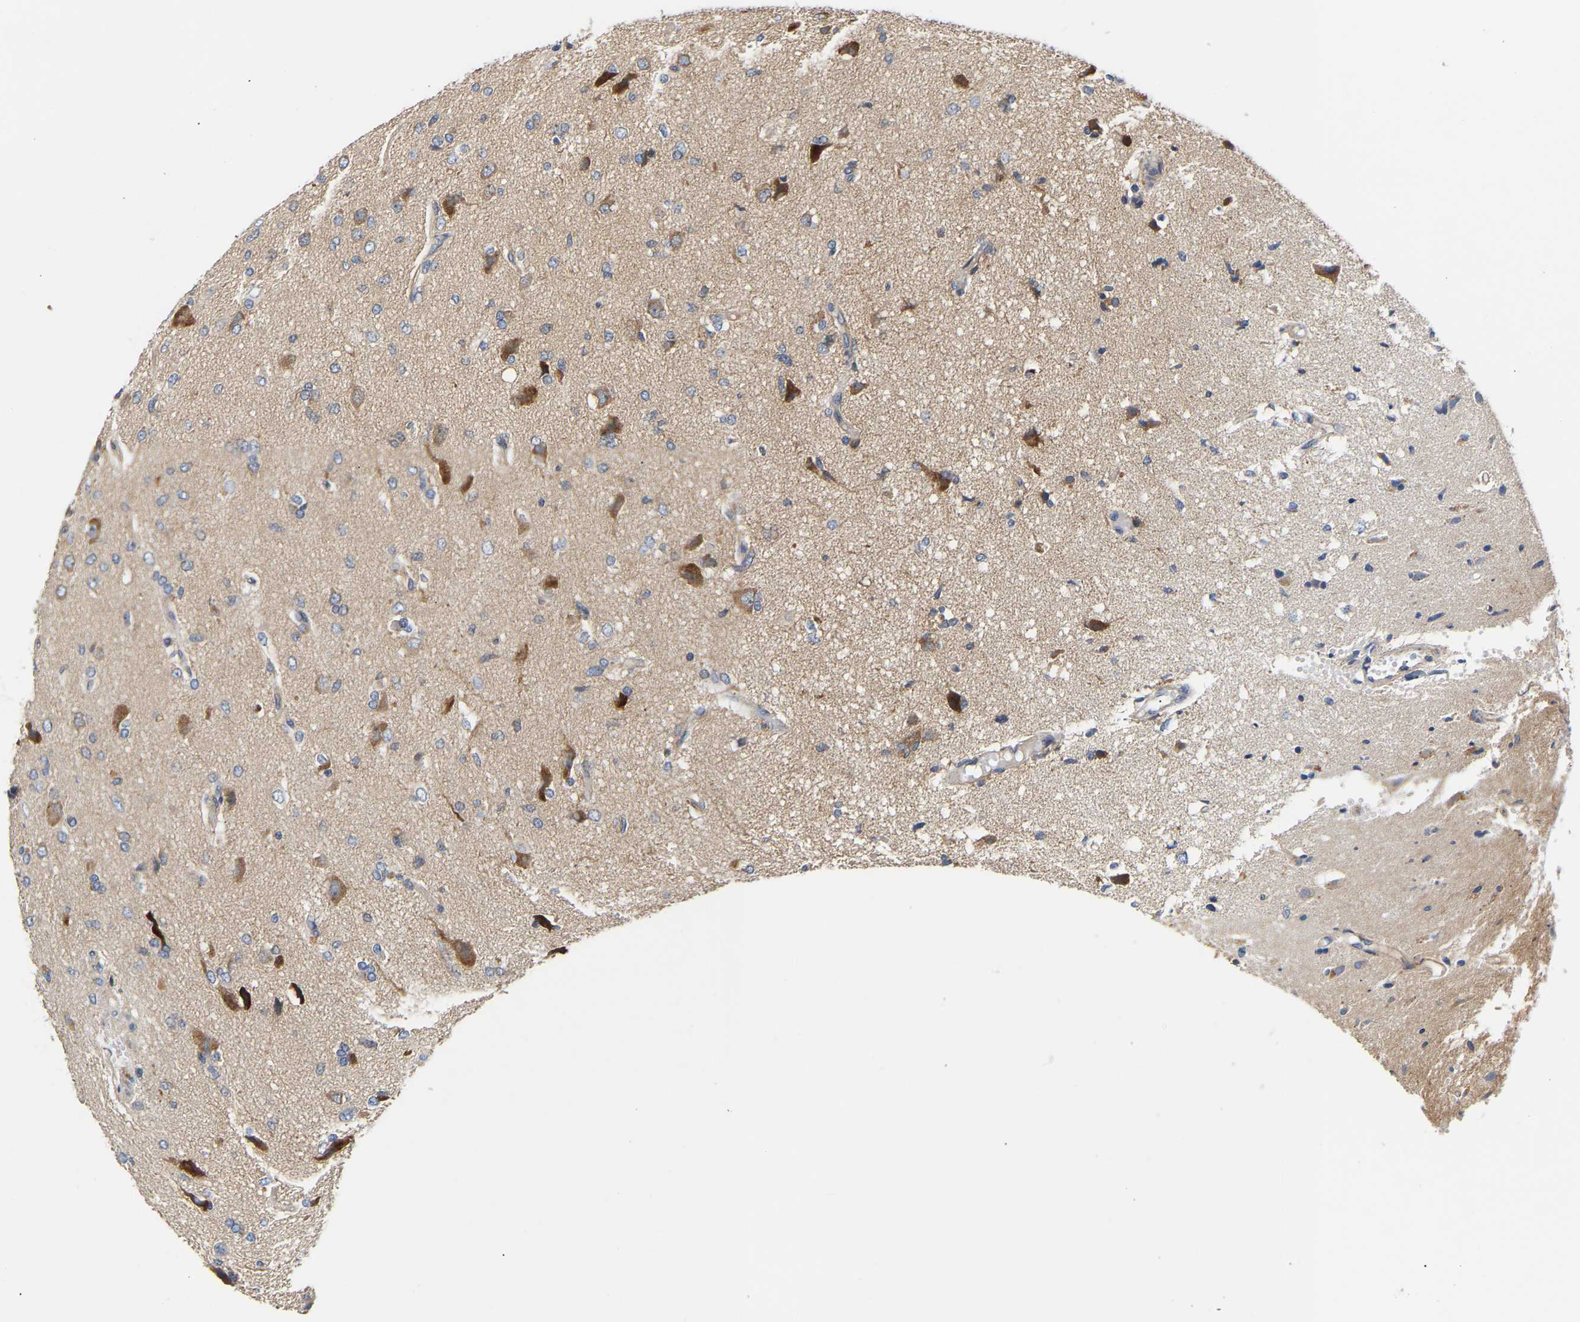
{"staining": {"intensity": "weak", "quantity": "<25%", "location": "cytoplasmic/membranous"}, "tissue": "glioma", "cell_type": "Tumor cells", "image_type": "cancer", "snomed": [{"axis": "morphology", "description": "Glioma, malignant, High grade"}, {"axis": "topography", "description": "Brain"}], "caption": "Histopathology image shows no significant protein expression in tumor cells of glioma.", "gene": "KASH5", "patient": {"sex": "female", "age": 59}}